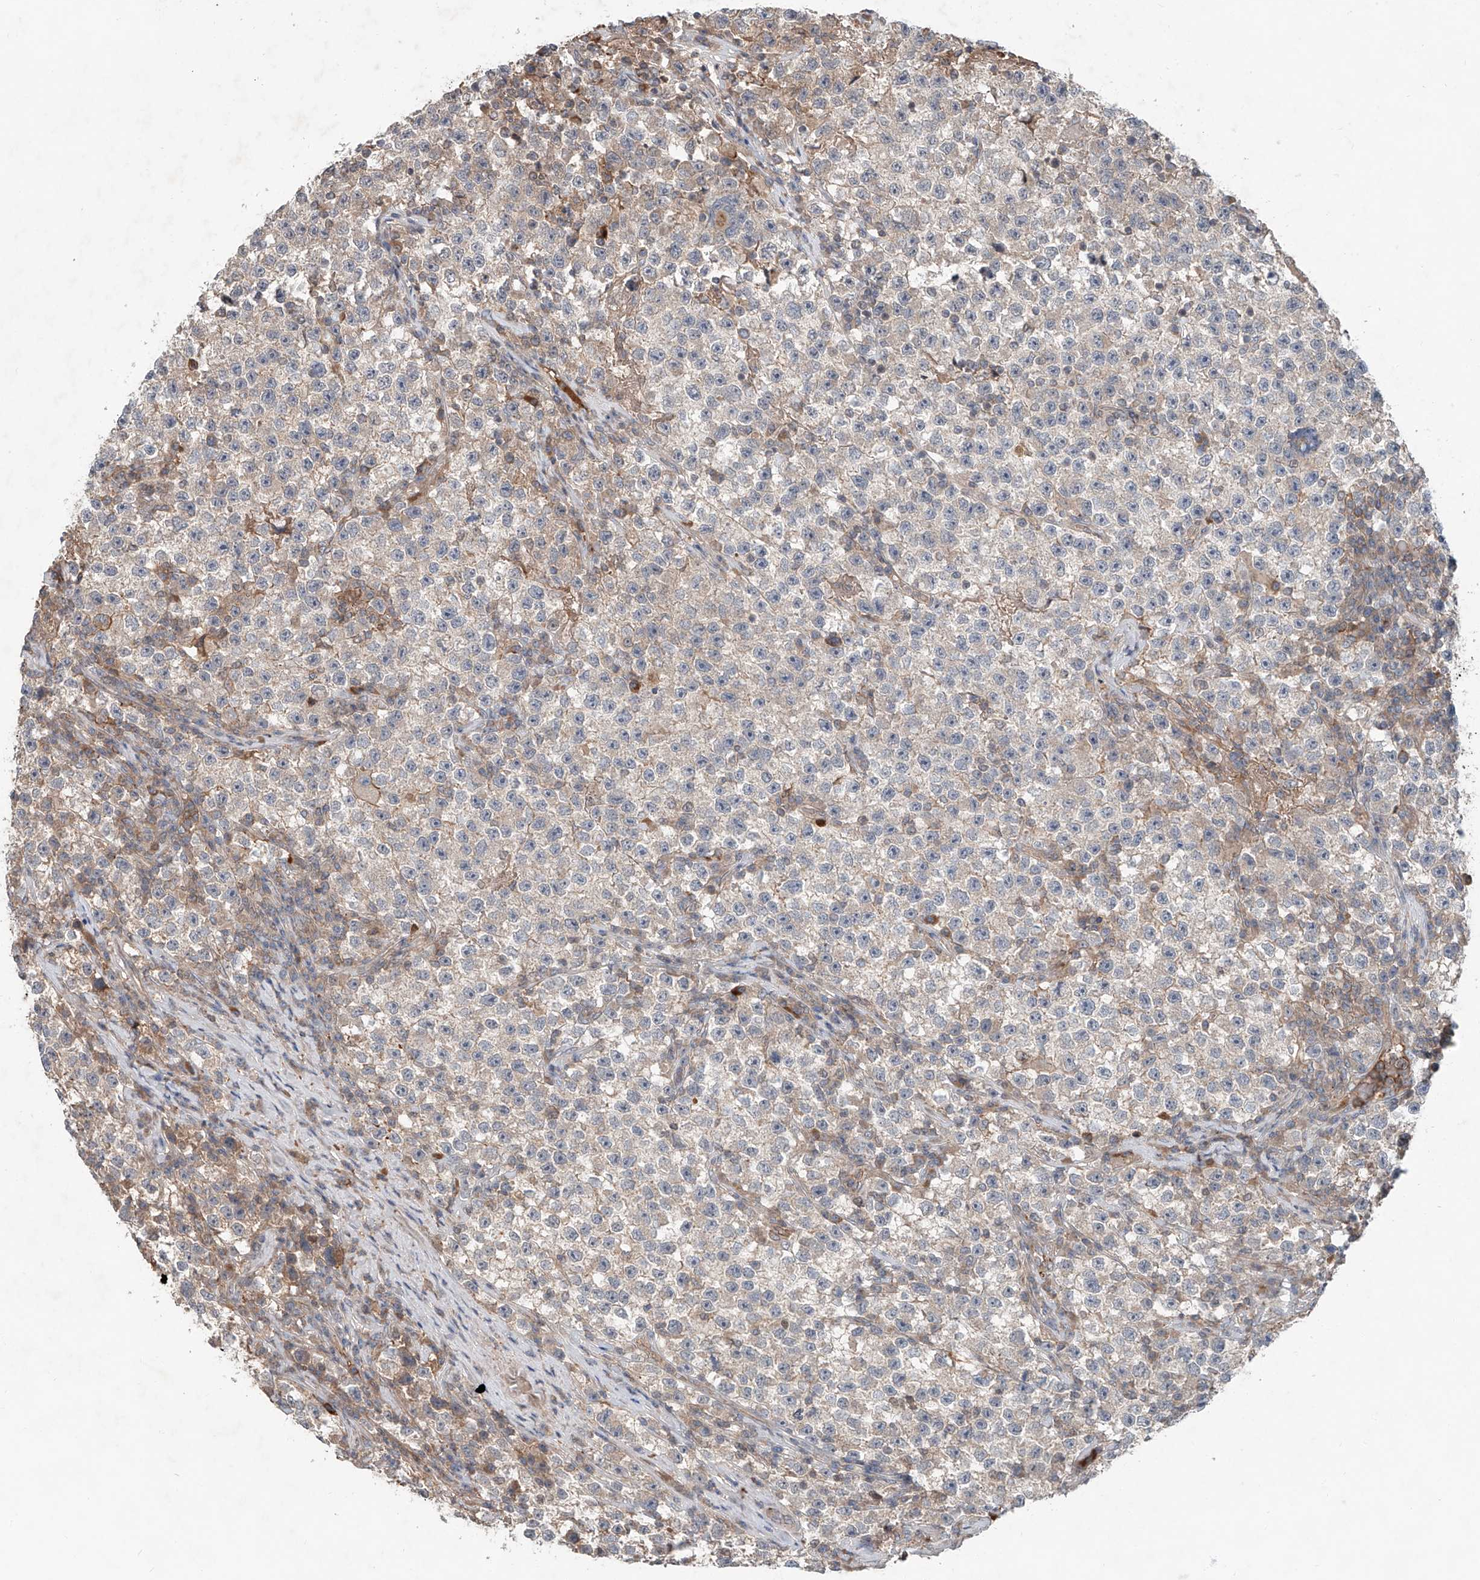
{"staining": {"intensity": "negative", "quantity": "none", "location": "none"}, "tissue": "testis cancer", "cell_type": "Tumor cells", "image_type": "cancer", "snomed": [{"axis": "morphology", "description": "Seminoma, NOS"}, {"axis": "topography", "description": "Testis"}], "caption": "A micrograph of human testis cancer (seminoma) is negative for staining in tumor cells.", "gene": "ADAM23", "patient": {"sex": "male", "age": 22}}